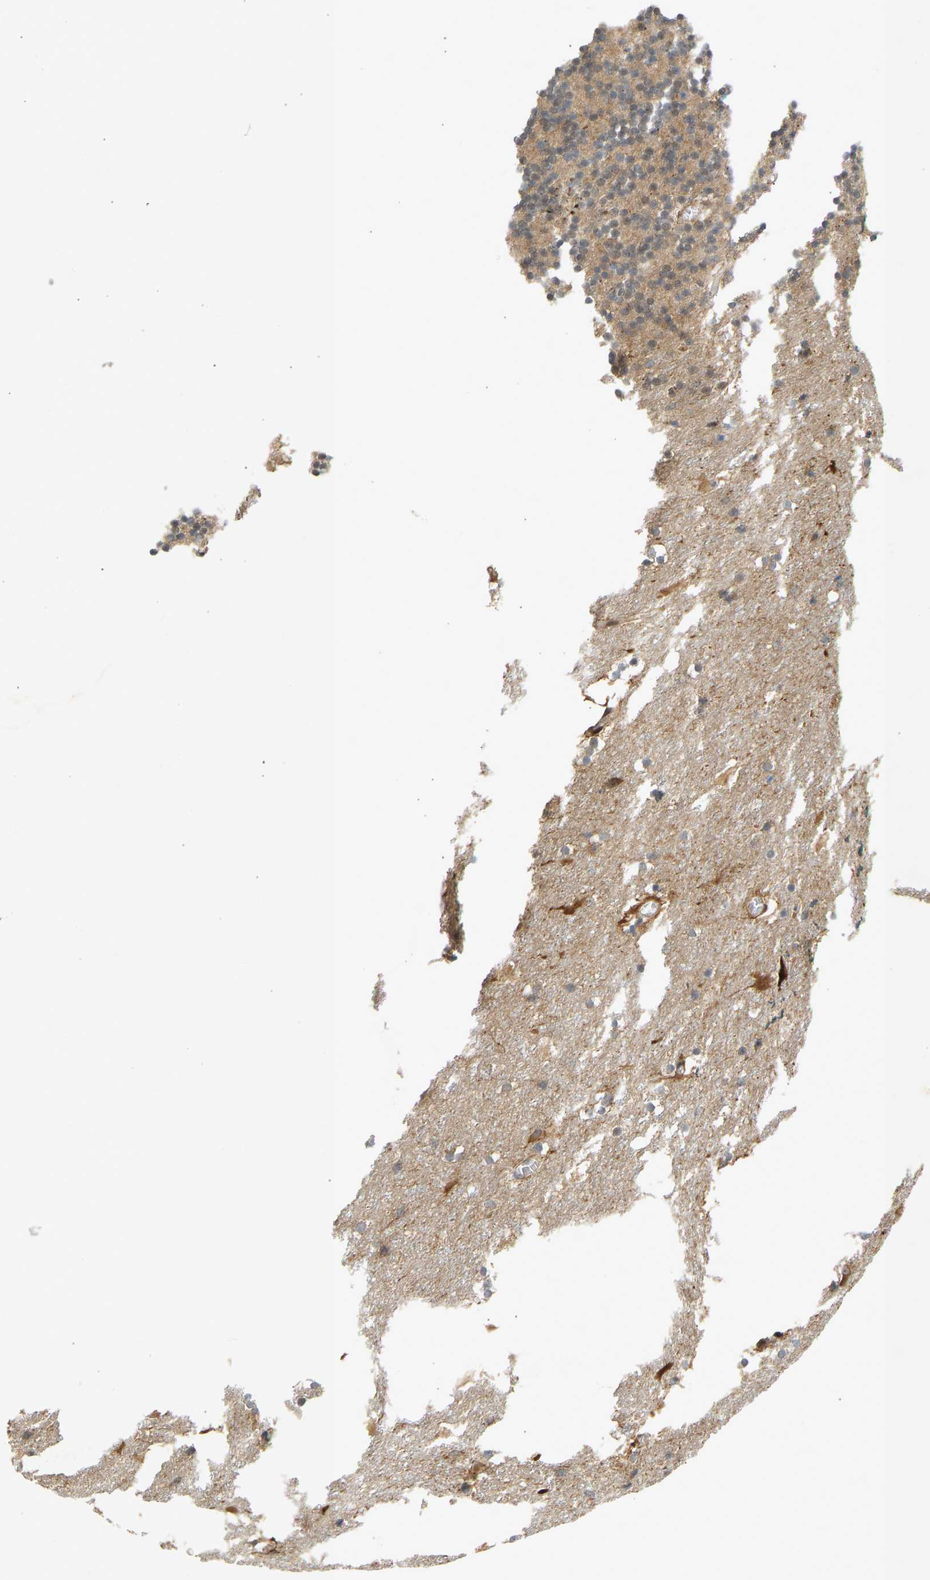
{"staining": {"intensity": "weak", "quantity": "<25%", "location": "cytoplasmic/membranous"}, "tissue": "cerebellum", "cell_type": "Cells in granular layer", "image_type": "normal", "snomed": [{"axis": "morphology", "description": "Normal tissue, NOS"}, {"axis": "topography", "description": "Cerebellum"}], "caption": "Cells in granular layer are negative for protein expression in benign human cerebellum. Brightfield microscopy of immunohistochemistry stained with DAB (brown) and hematoxylin (blue), captured at high magnification.", "gene": "BAG1", "patient": {"sex": "male", "age": 45}}